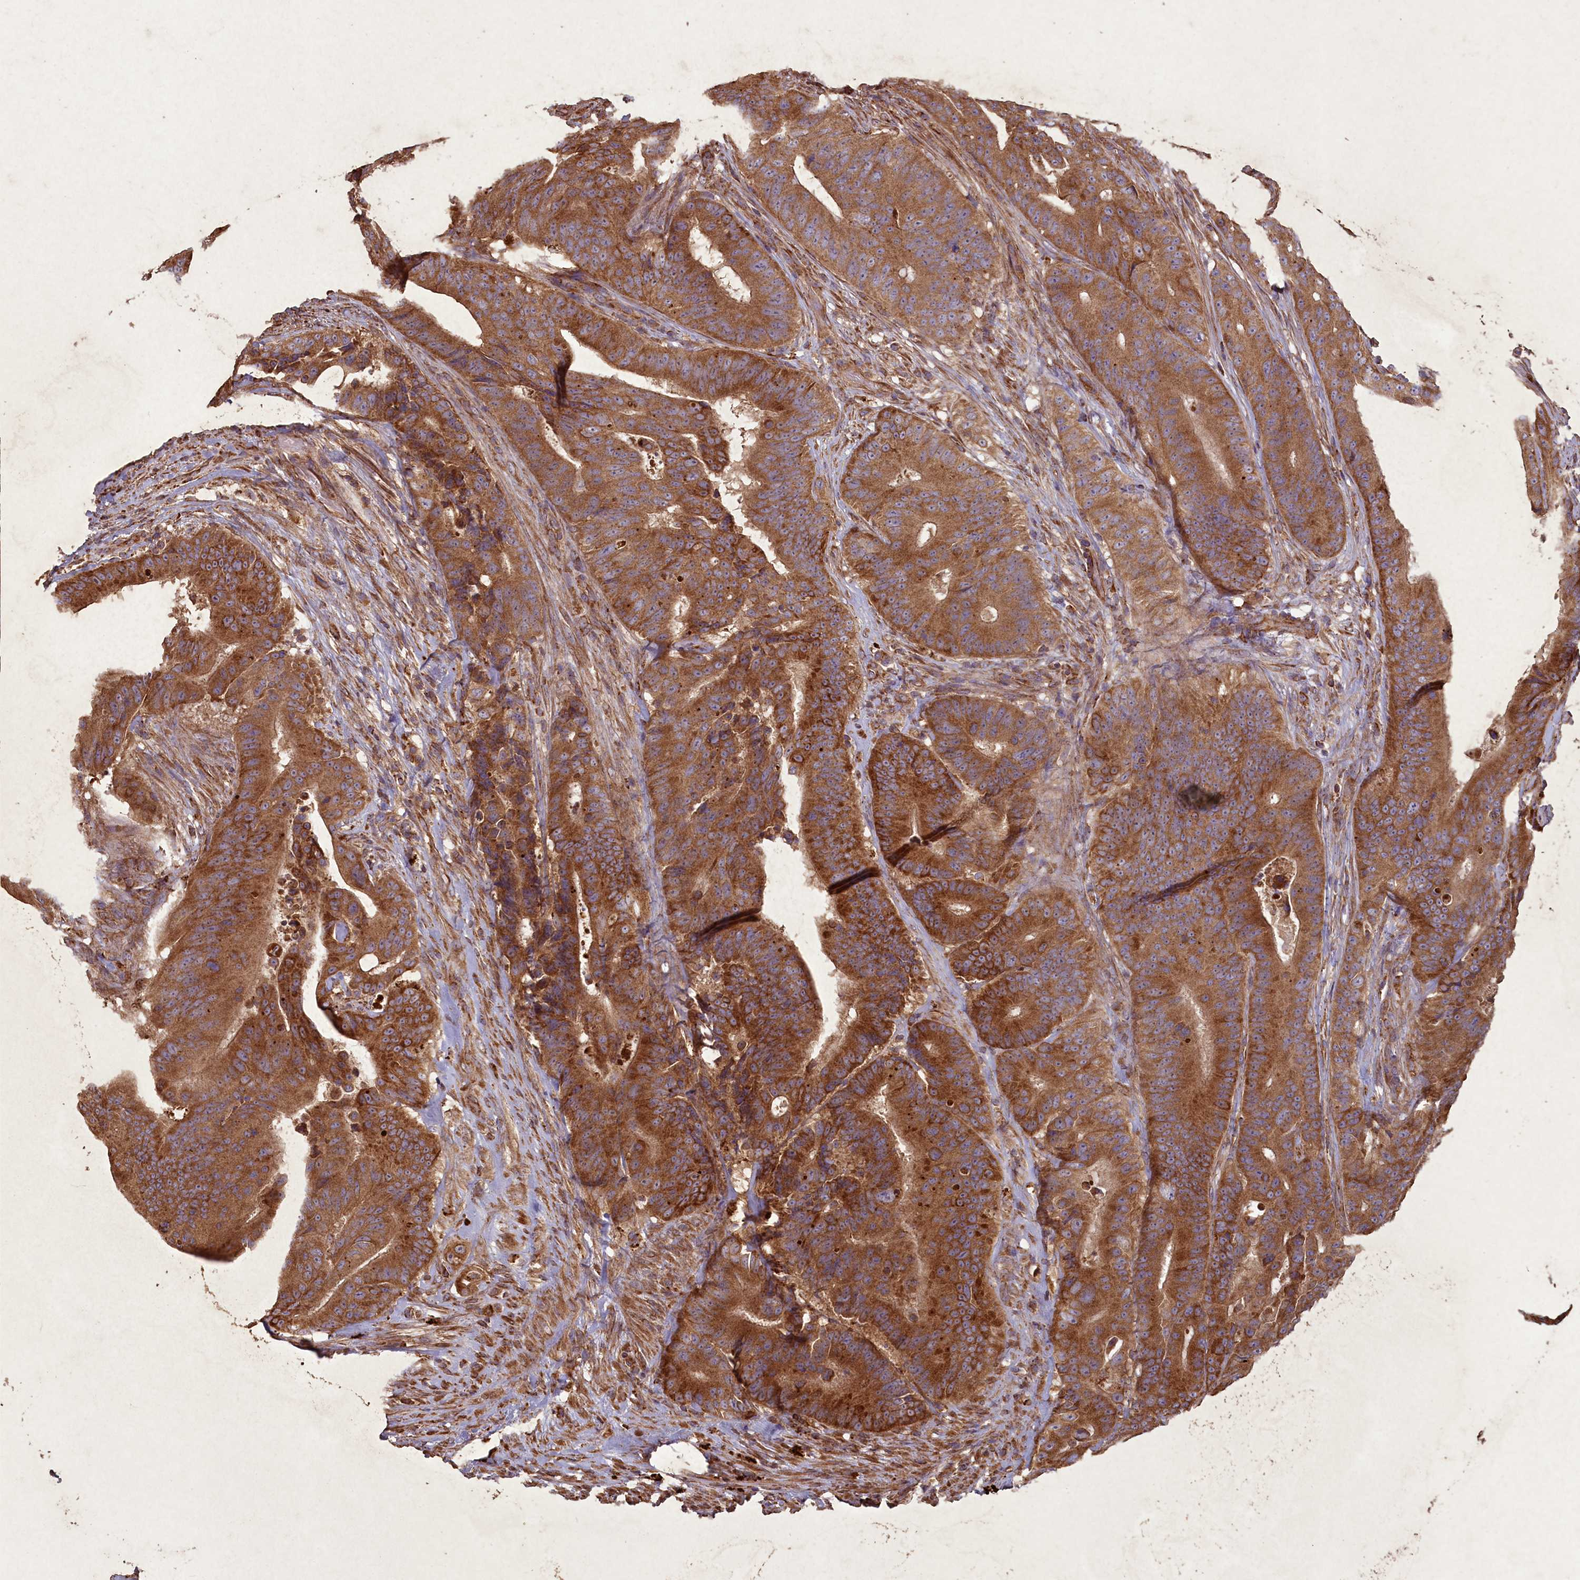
{"staining": {"intensity": "moderate", "quantity": ">75%", "location": "cytoplasmic/membranous"}, "tissue": "colorectal cancer", "cell_type": "Tumor cells", "image_type": "cancer", "snomed": [{"axis": "morphology", "description": "Adenocarcinoma, NOS"}, {"axis": "topography", "description": "Colon"}], "caption": "Tumor cells exhibit medium levels of moderate cytoplasmic/membranous staining in about >75% of cells in colorectal adenocarcinoma.", "gene": "CIAO2B", "patient": {"sex": "male", "age": 83}}